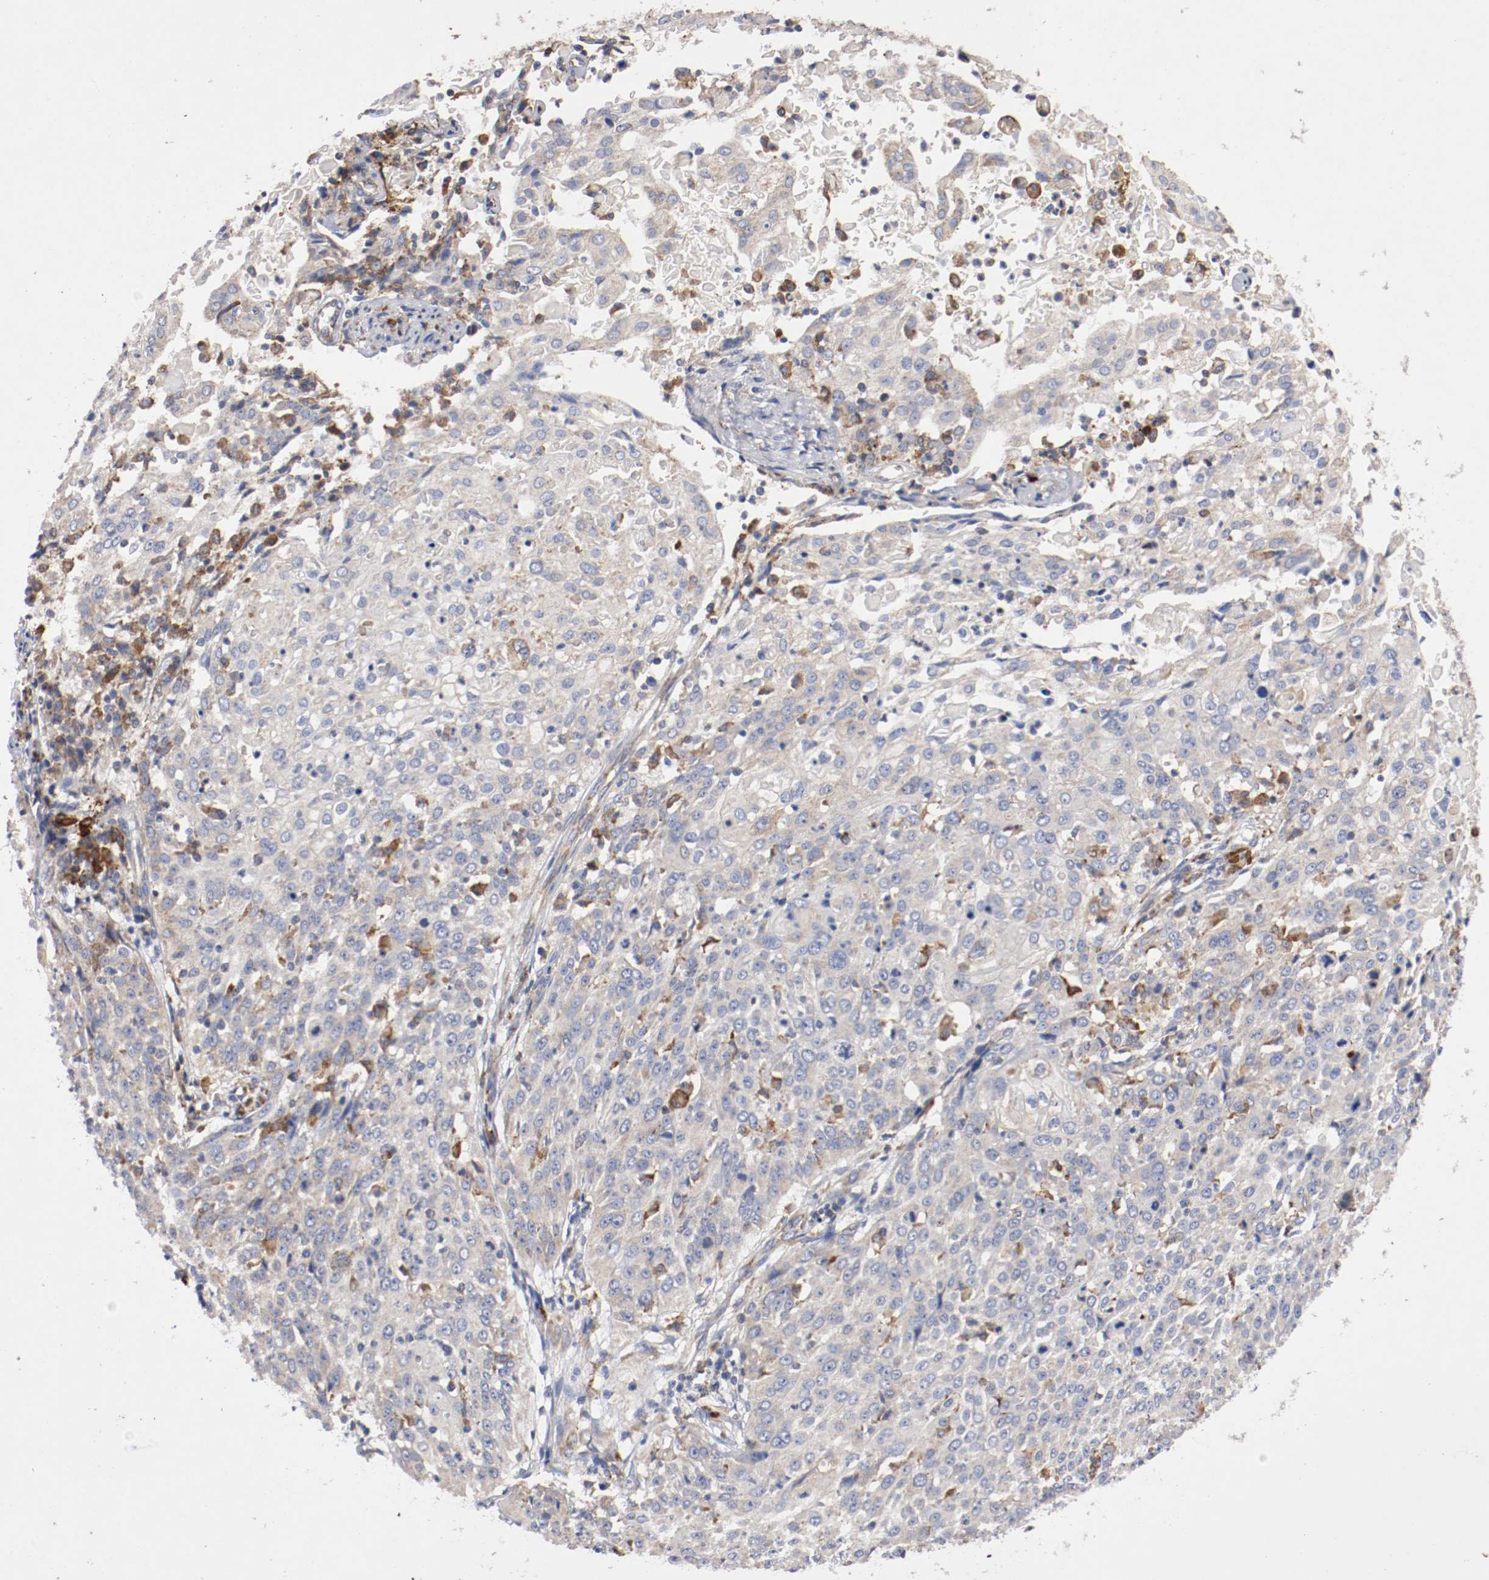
{"staining": {"intensity": "moderate", "quantity": "25%-75%", "location": "cytoplasmic/membranous"}, "tissue": "cervical cancer", "cell_type": "Tumor cells", "image_type": "cancer", "snomed": [{"axis": "morphology", "description": "Squamous cell carcinoma, NOS"}, {"axis": "topography", "description": "Cervix"}], "caption": "Cervical cancer (squamous cell carcinoma) was stained to show a protein in brown. There is medium levels of moderate cytoplasmic/membranous staining in about 25%-75% of tumor cells.", "gene": "TRAF2", "patient": {"sex": "female", "age": 39}}